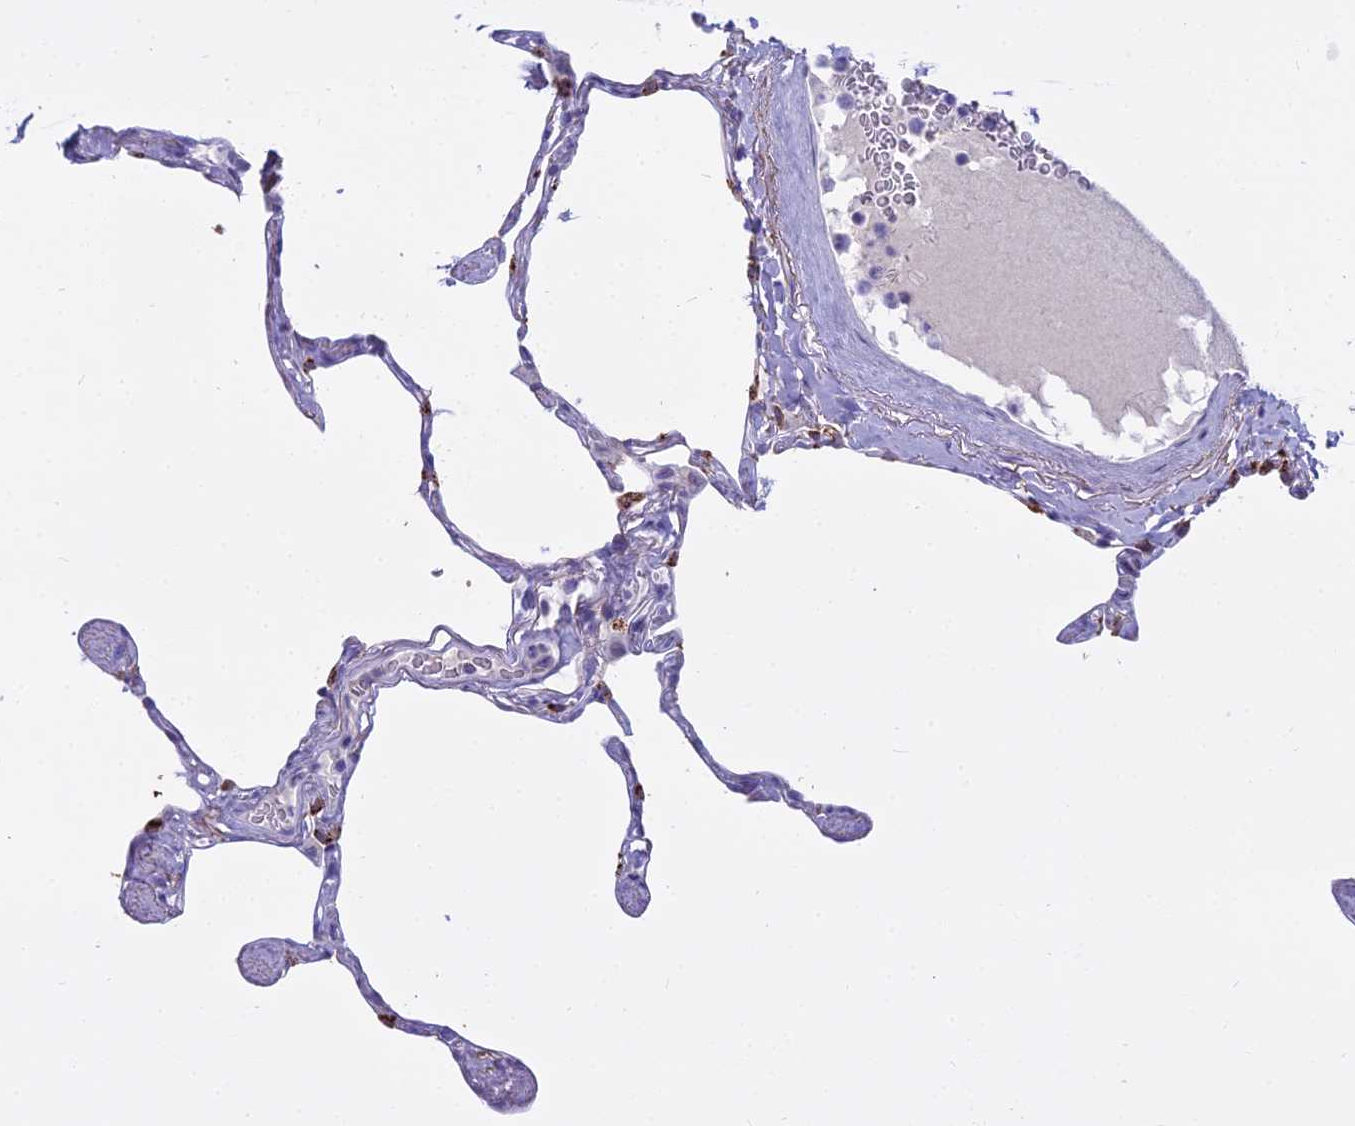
{"staining": {"intensity": "moderate", "quantity": "25%-75%", "location": "cytoplasmic/membranous"}, "tissue": "lung", "cell_type": "Alveolar cells", "image_type": "normal", "snomed": [{"axis": "morphology", "description": "Normal tissue, NOS"}, {"axis": "topography", "description": "Lung"}], "caption": "Brown immunohistochemical staining in unremarkable human lung reveals moderate cytoplasmic/membranous positivity in approximately 25%-75% of alveolar cells. The protein of interest is shown in brown color, while the nuclei are stained blue.", "gene": "OSTN", "patient": {"sex": "male", "age": 65}}